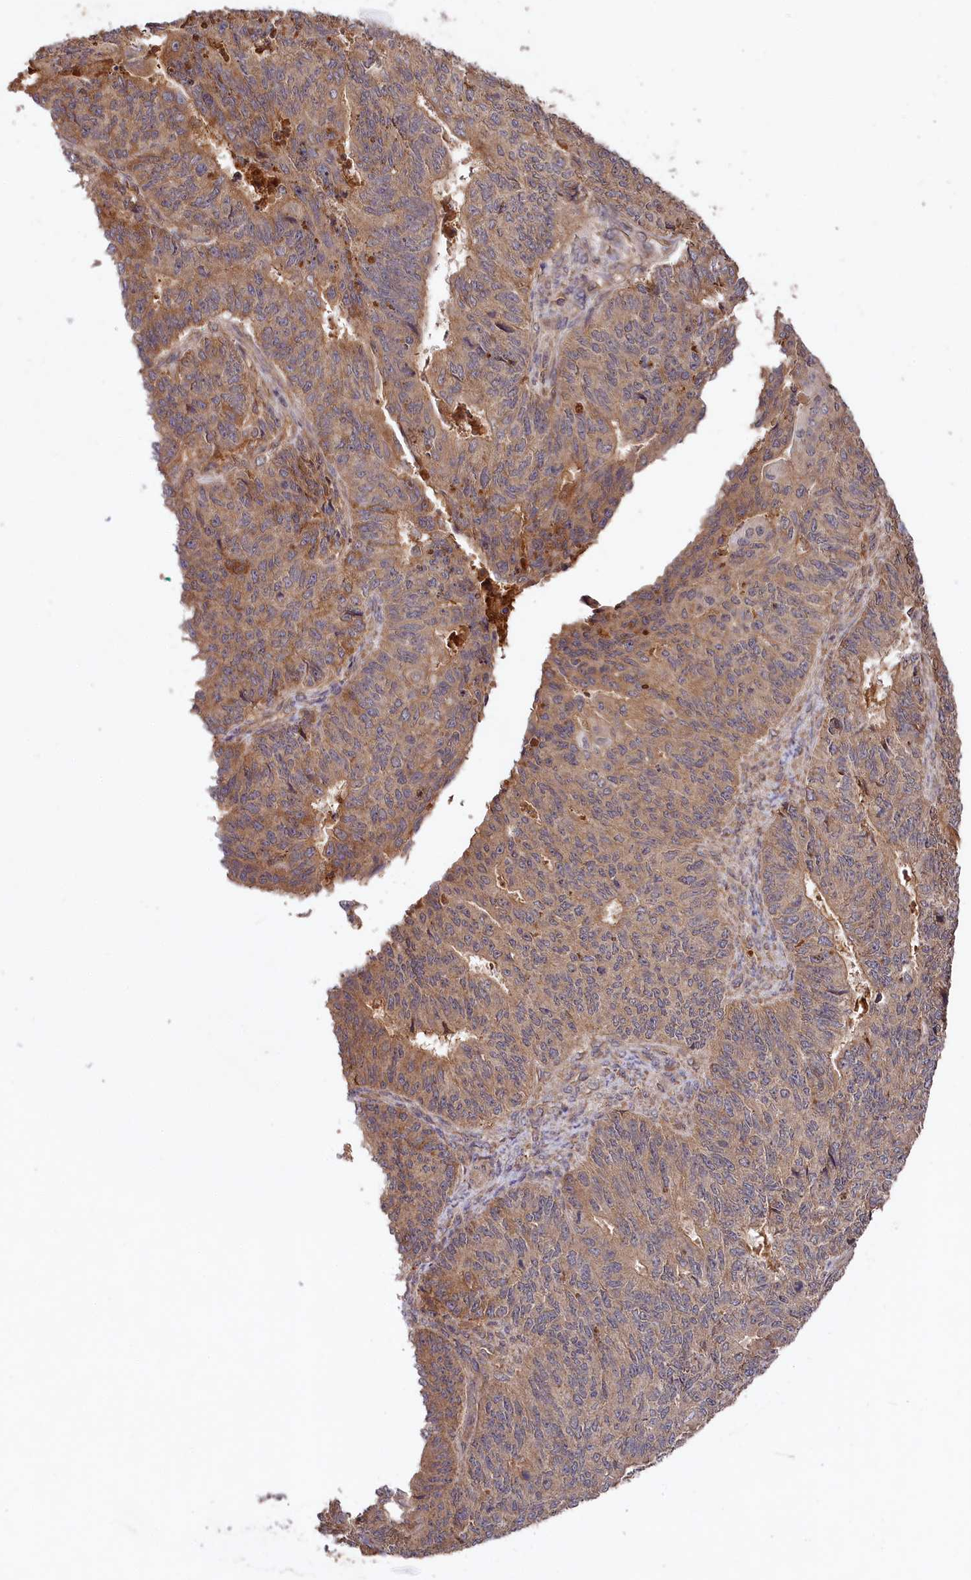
{"staining": {"intensity": "moderate", "quantity": ">75%", "location": "cytoplasmic/membranous"}, "tissue": "endometrial cancer", "cell_type": "Tumor cells", "image_type": "cancer", "snomed": [{"axis": "morphology", "description": "Adenocarcinoma, NOS"}, {"axis": "topography", "description": "Endometrium"}], "caption": "Adenocarcinoma (endometrial) stained with immunohistochemistry (IHC) demonstrates moderate cytoplasmic/membranous staining in approximately >75% of tumor cells. (Brightfield microscopy of DAB IHC at high magnification).", "gene": "MCF2L2", "patient": {"sex": "female", "age": 32}}